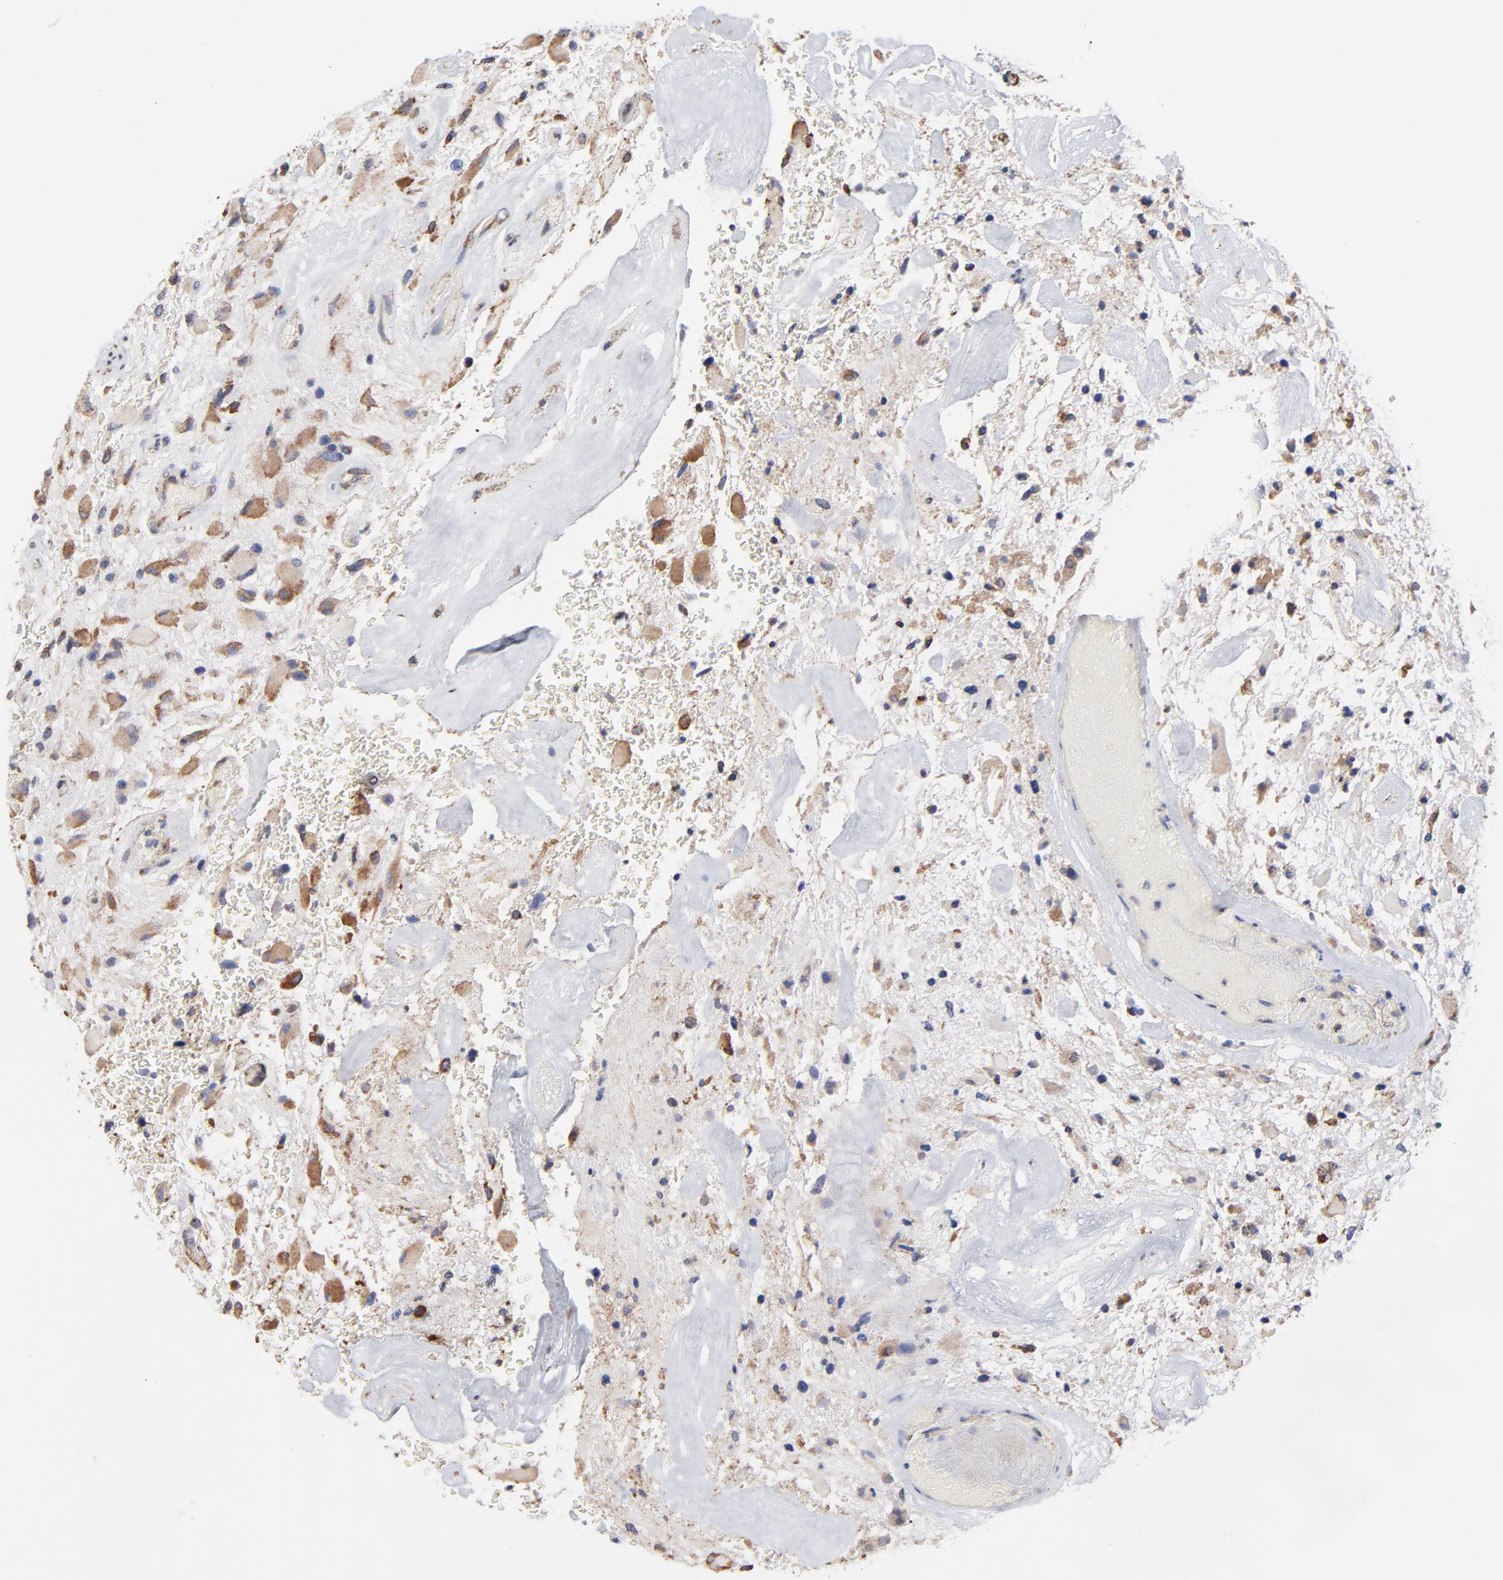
{"staining": {"intensity": "moderate", "quantity": "25%-75%", "location": "cytoplasmic/membranous"}, "tissue": "glioma", "cell_type": "Tumor cells", "image_type": "cancer", "snomed": [{"axis": "morphology", "description": "Glioma, malignant, High grade"}, {"axis": "topography", "description": "Brain"}], "caption": "This is a photomicrograph of immunohistochemistry staining of glioma, which shows moderate positivity in the cytoplasmic/membranous of tumor cells.", "gene": "LMAN1", "patient": {"sex": "female", "age": 60}}